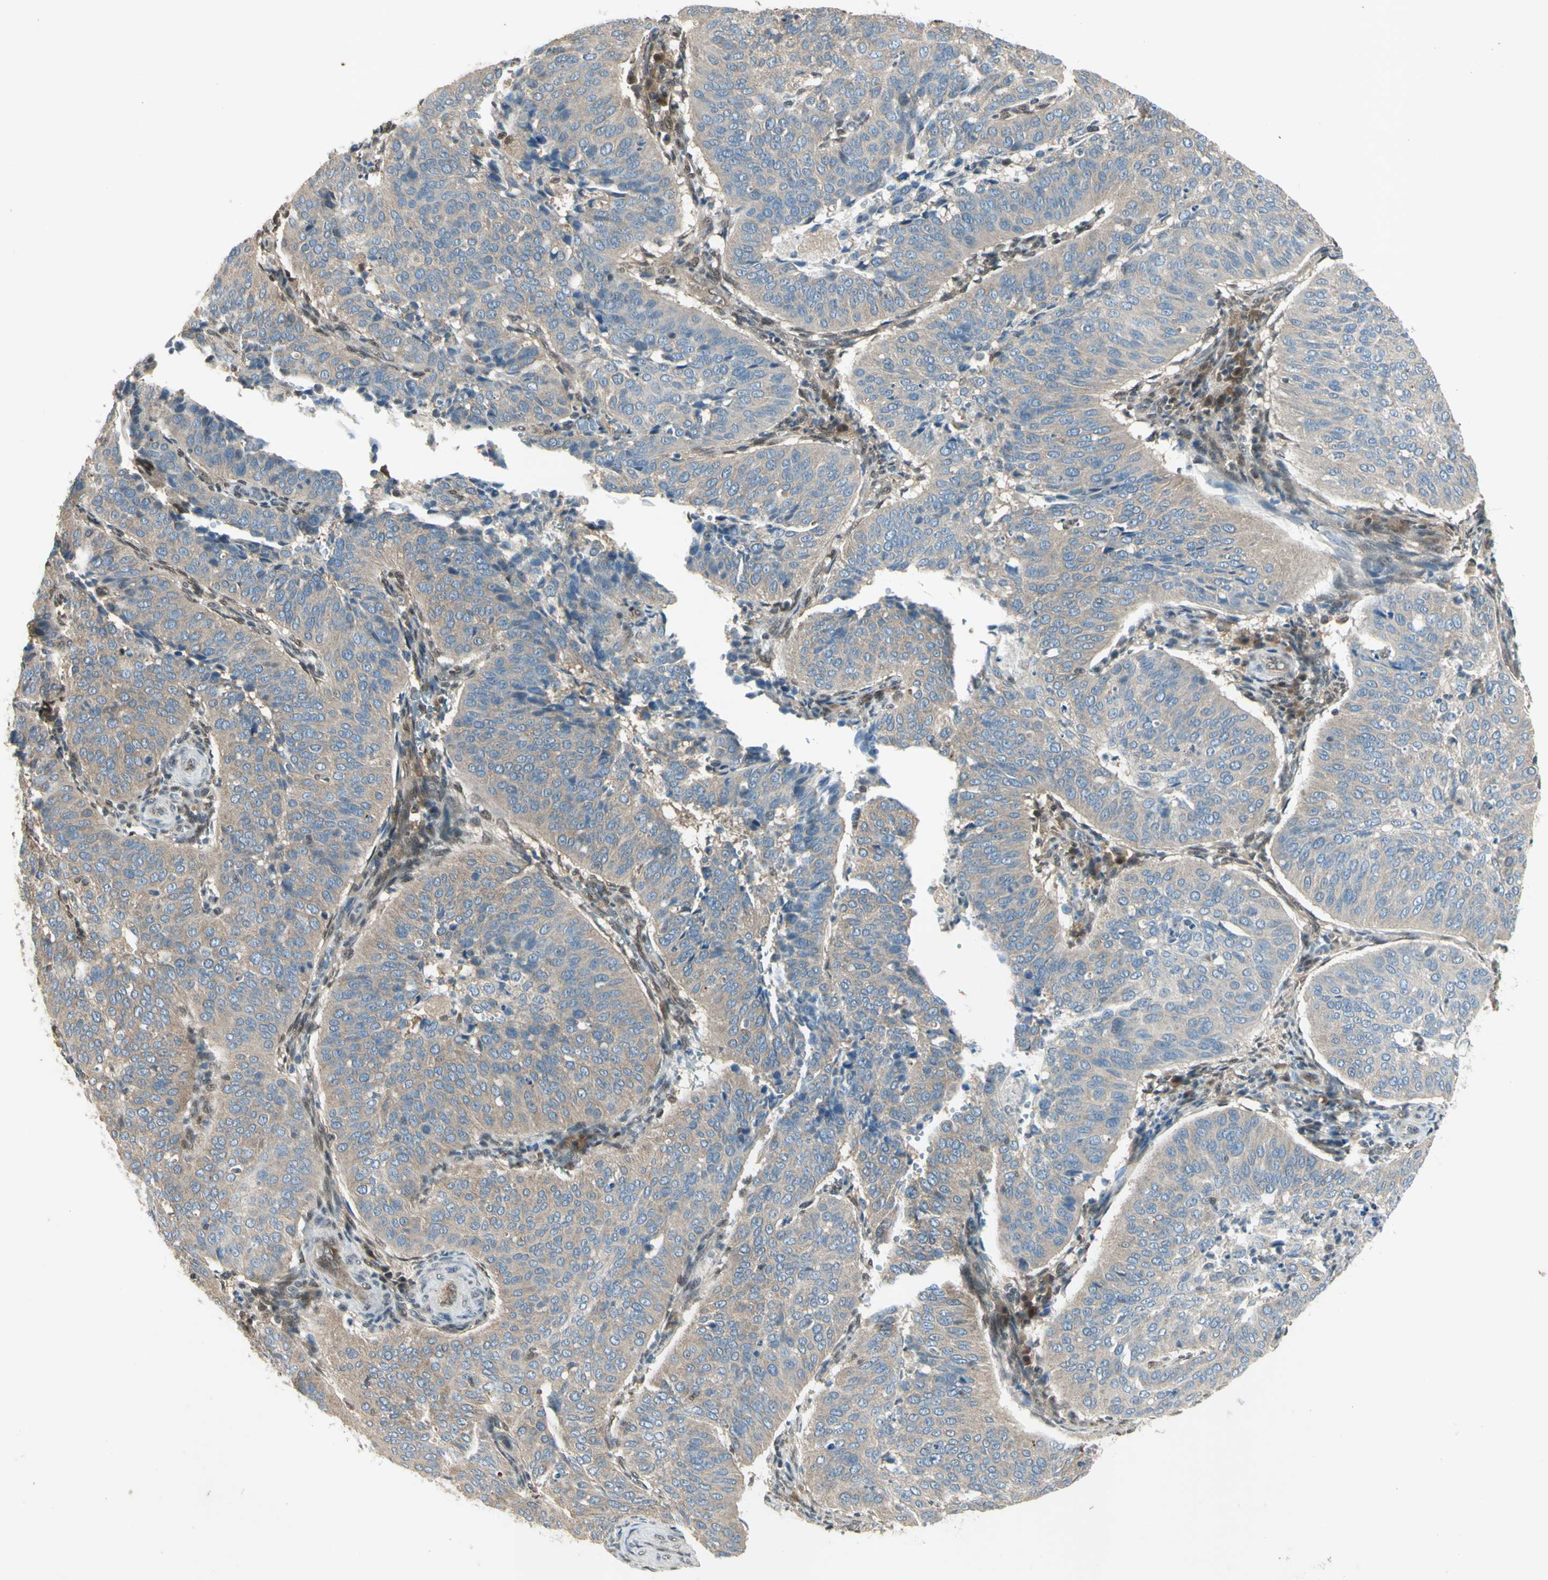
{"staining": {"intensity": "weak", "quantity": ">75%", "location": "cytoplasmic/membranous"}, "tissue": "cervical cancer", "cell_type": "Tumor cells", "image_type": "cancer", "snomed": [{"axis": "morphology", "description": "Normal tissue, NOS"}, {"axis": "morphology", "description": "Squamous cell carcinoma, NOS"}, {"axis": "topography", "description": "Cervix"}], "caption": "A micrograph showing weak cytoplasmic/membranous positivity in about >75% of tumor cells in cervical cancer, as visualized by brown immunohistochemical staining.", "gene": "PSMD5", "patient": {"sex": "female", "age": 39}}